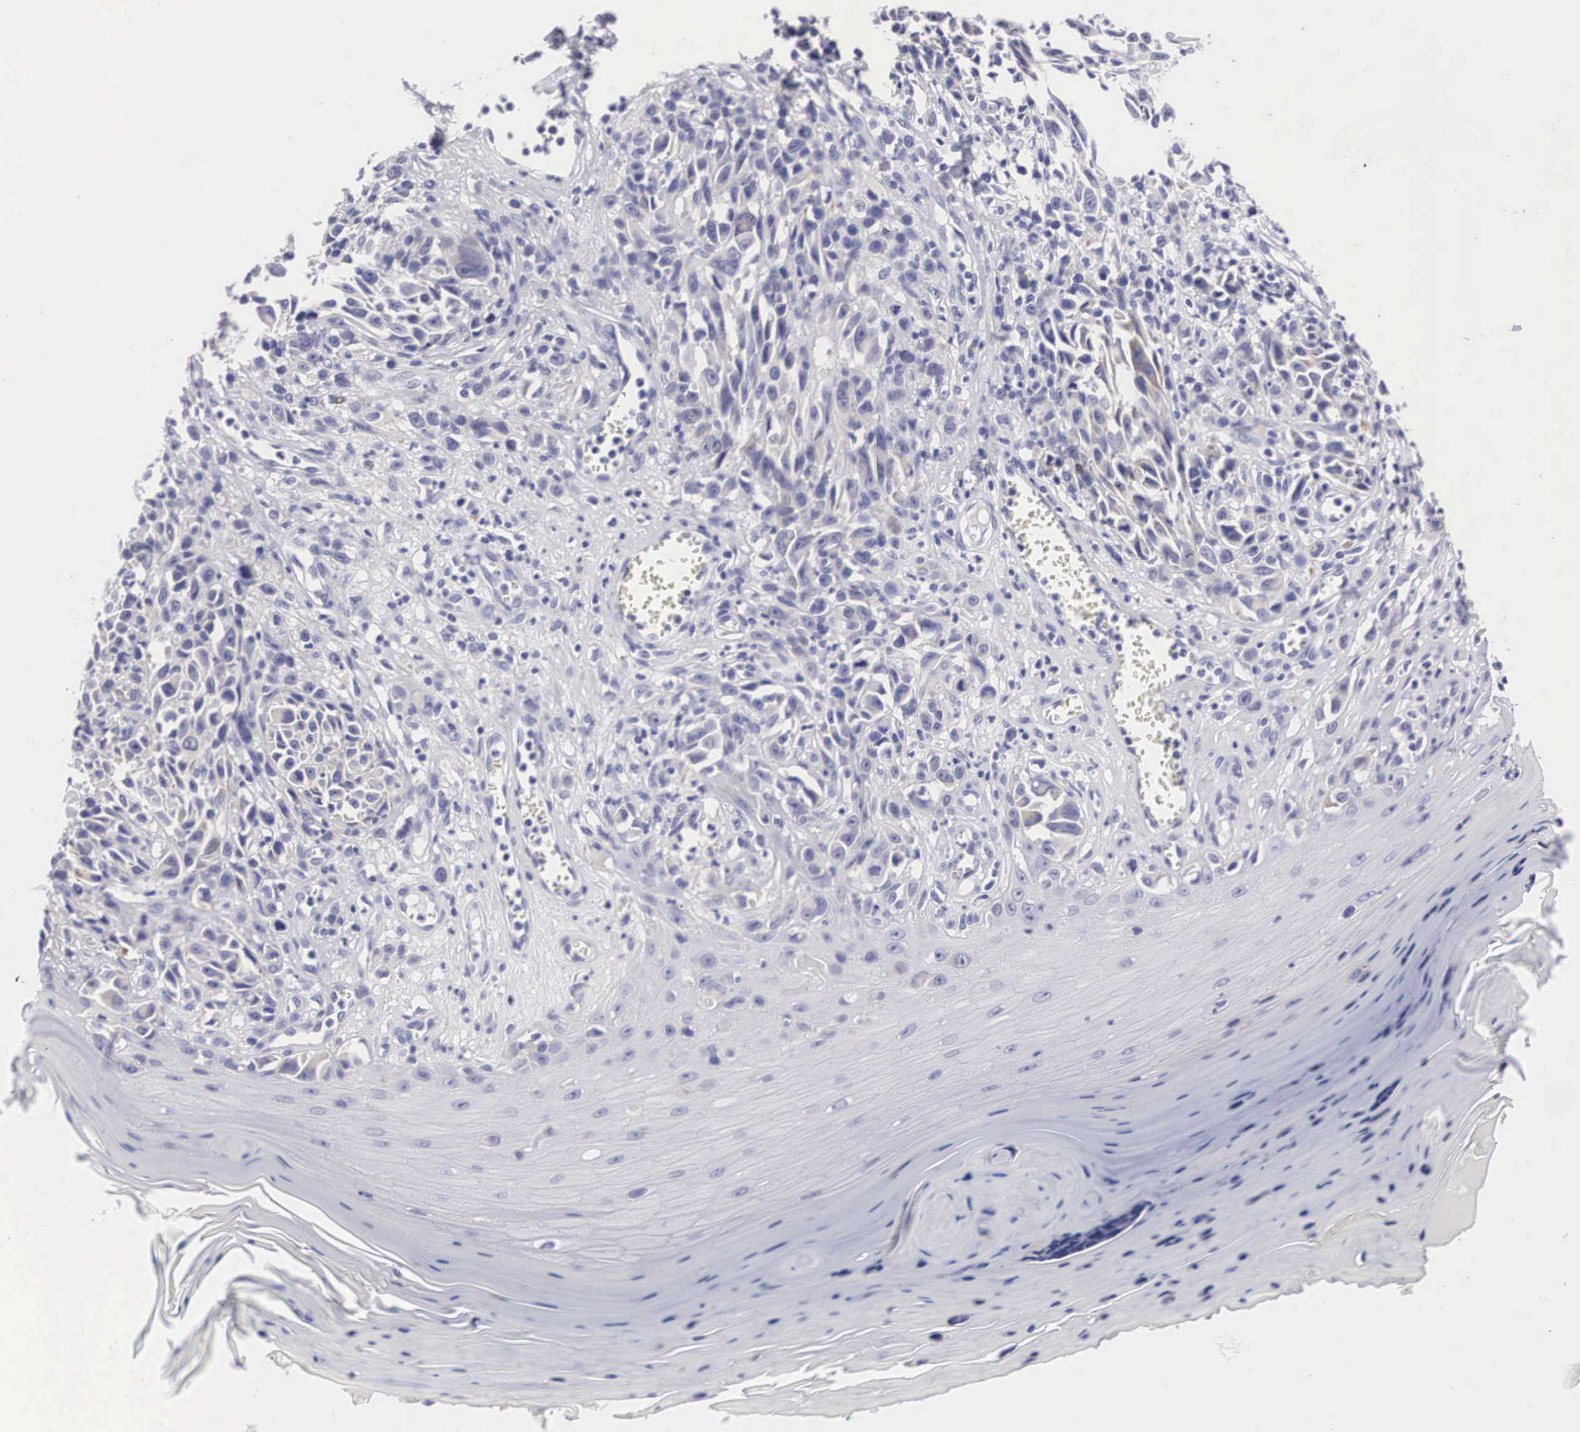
{"staining": {"intensity": "negative", "quantity": "none", "location": "none"}, "tissue": "melanoma", "cell_type": "Tumor cells", "image_type": "cancer", "snomed": [{"axis": "morphology", "description": "Malignant melanoma, NOS"}, {"axis": "topography", "description": "Skin"}], "caption": "Melanoma stained for a protein using immunohistochemistry displays no expression tumor cells.", "gene": "ARMCX3", "patient": {"sex": "female", "age": 82}}